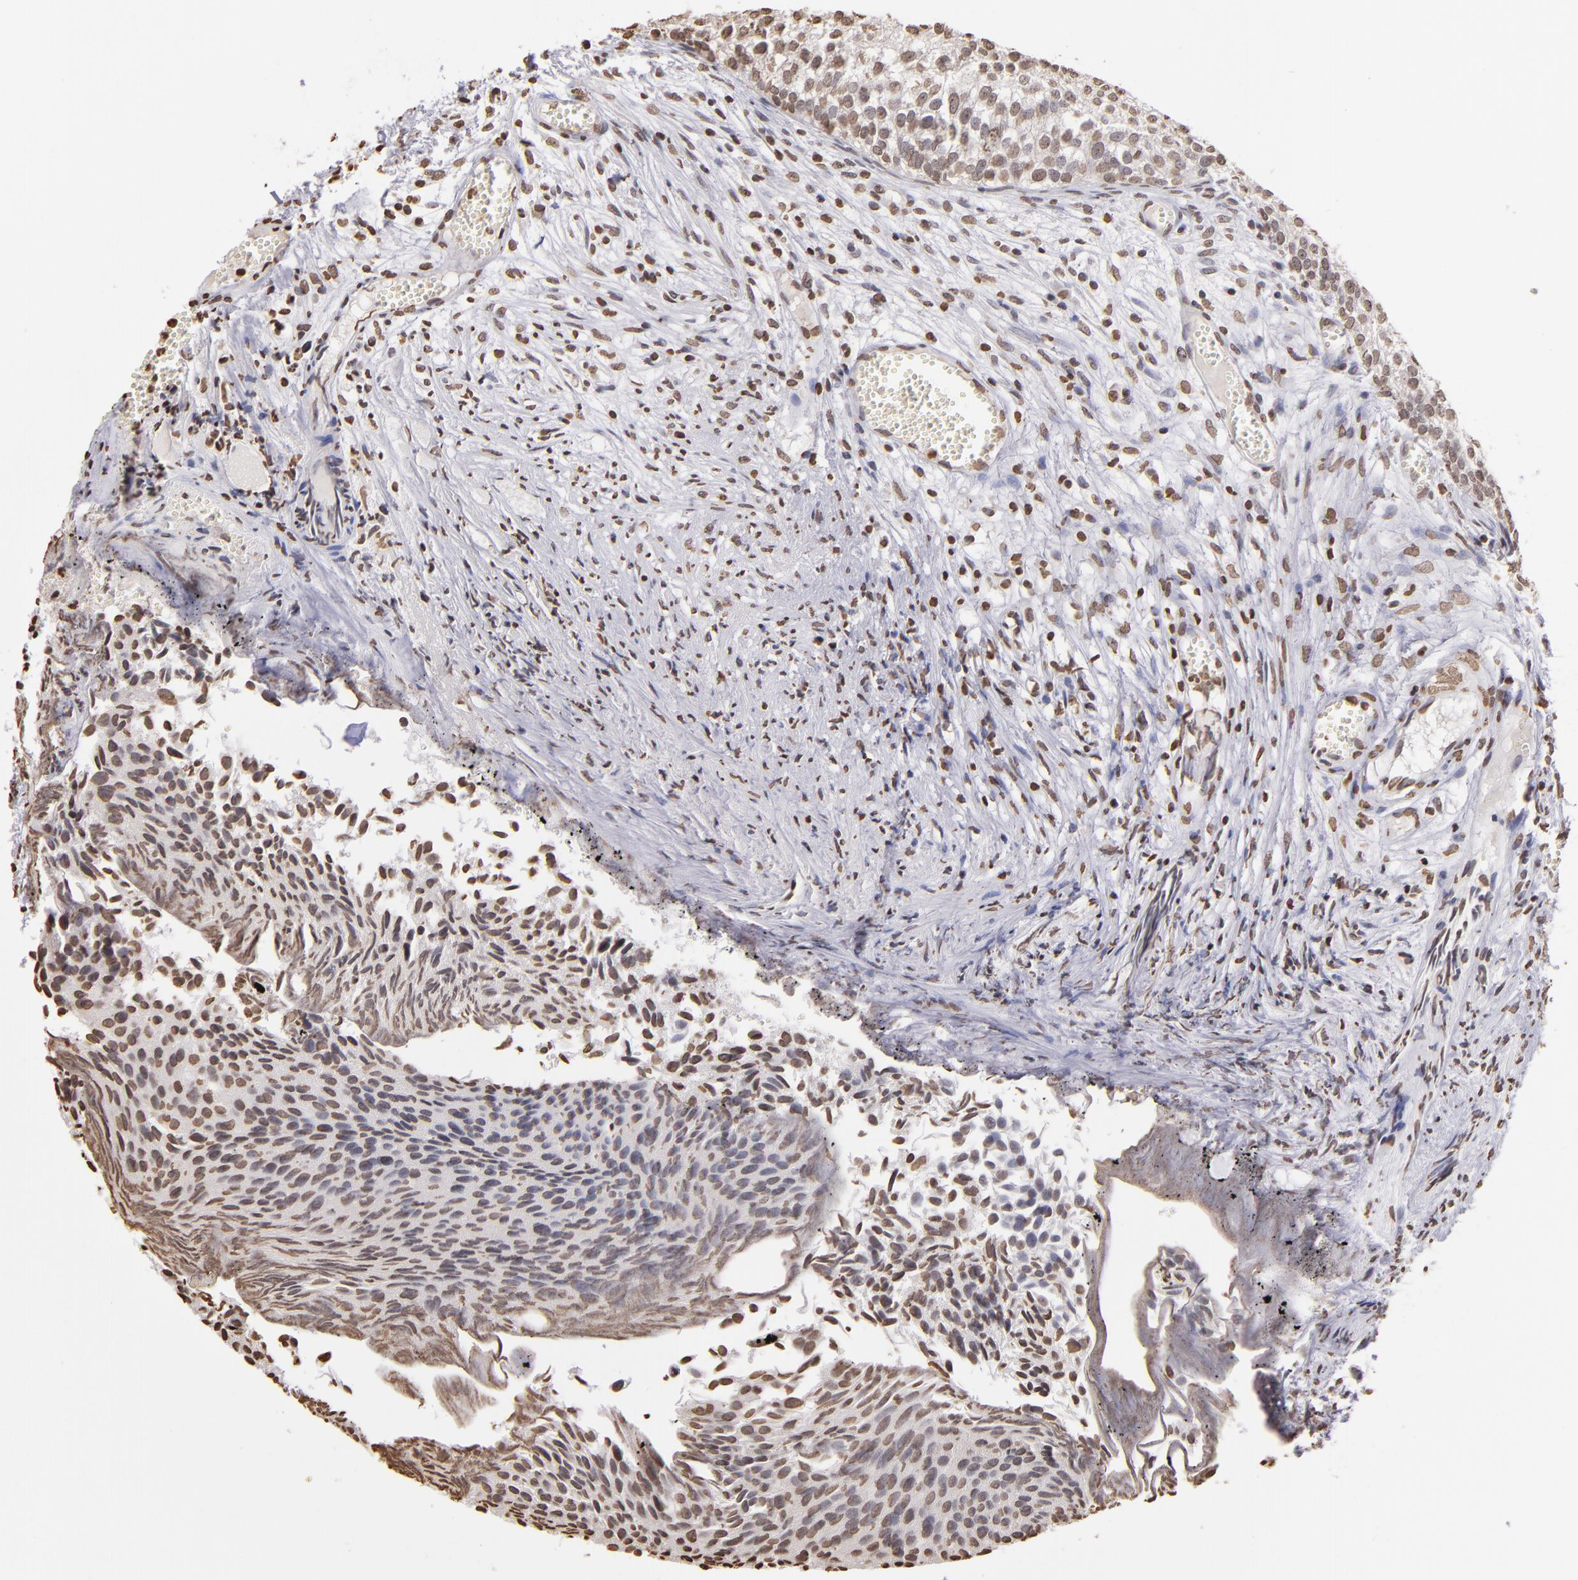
{"staining": {"intensity": "moderate", "quantity": "<25%", "location": "nuclear"}, "tissue": "urothelial cancer", "cell_type": "Tumor cells", "image_type": "cancer", "snomed": [{"axis": "morphology", "description": "Urothelial carcinoma, Low grade"}, {"axis": "topography", "description": "Urinary bladder"}], "caption": "The image demonstrates staining of urothelial cancer, revealing moderate nuclear protein staining (brown color) within tumor cells.", "gene": "LBX1", "patient": {"sex": "male", "age": 84}}